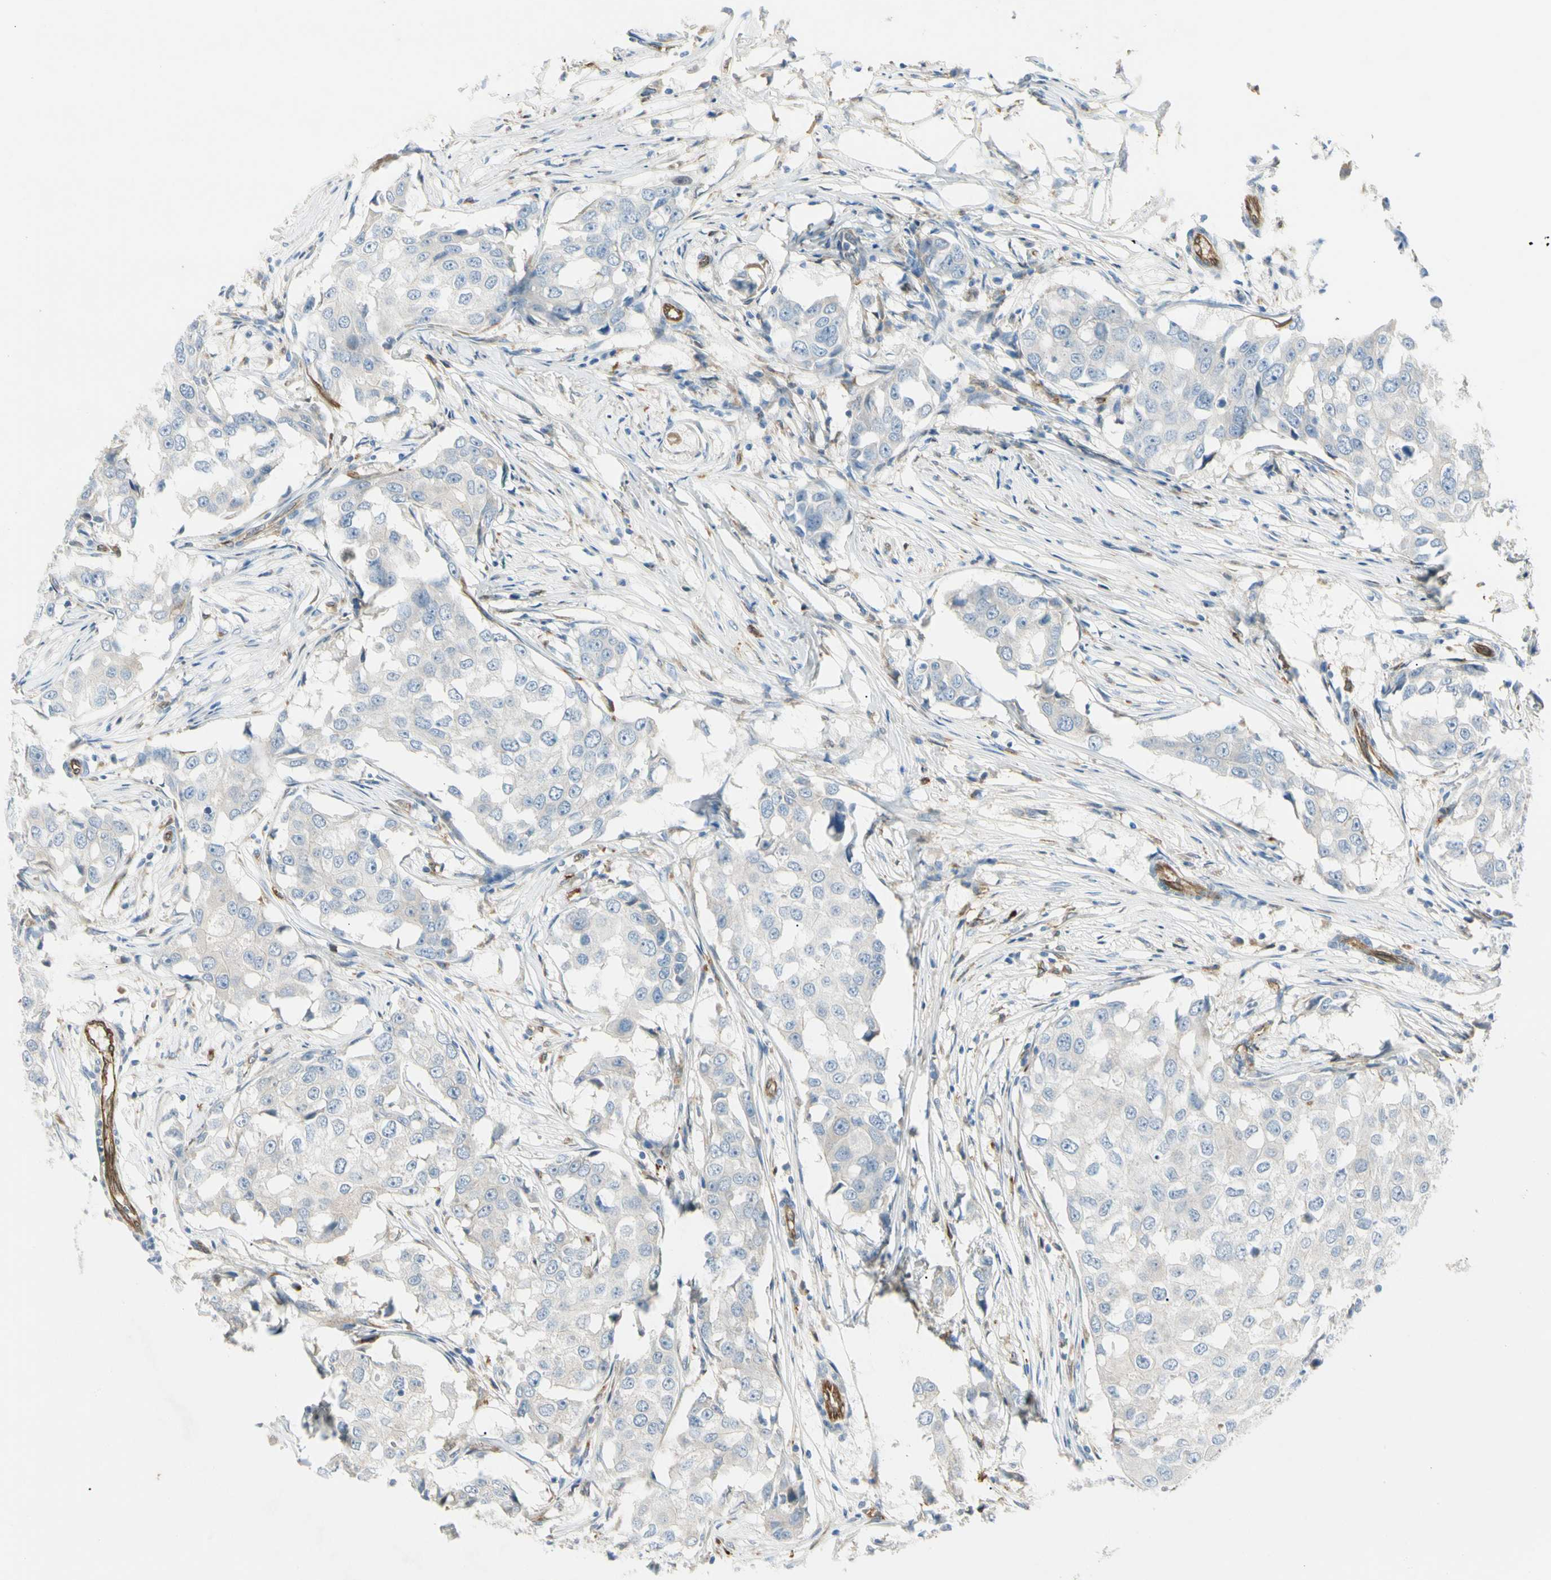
{"staining": {"intensity": "negative", "quantity": "none", "location": "none"}, "tissue": "breast cancer", "cell_type": "Tumor cells", "image_type": "cancer", "snomed": [{"axis": "morphology", "description": "Duct carcinoma"}, {"axis": "topography", "description": "Breast"}], "caption": "There is no significant expression in tumor cells of breast cancer (intraductal carcinoma).", "gene": "LPCAT2", "patient": {"sex": "female", "age": 27}}